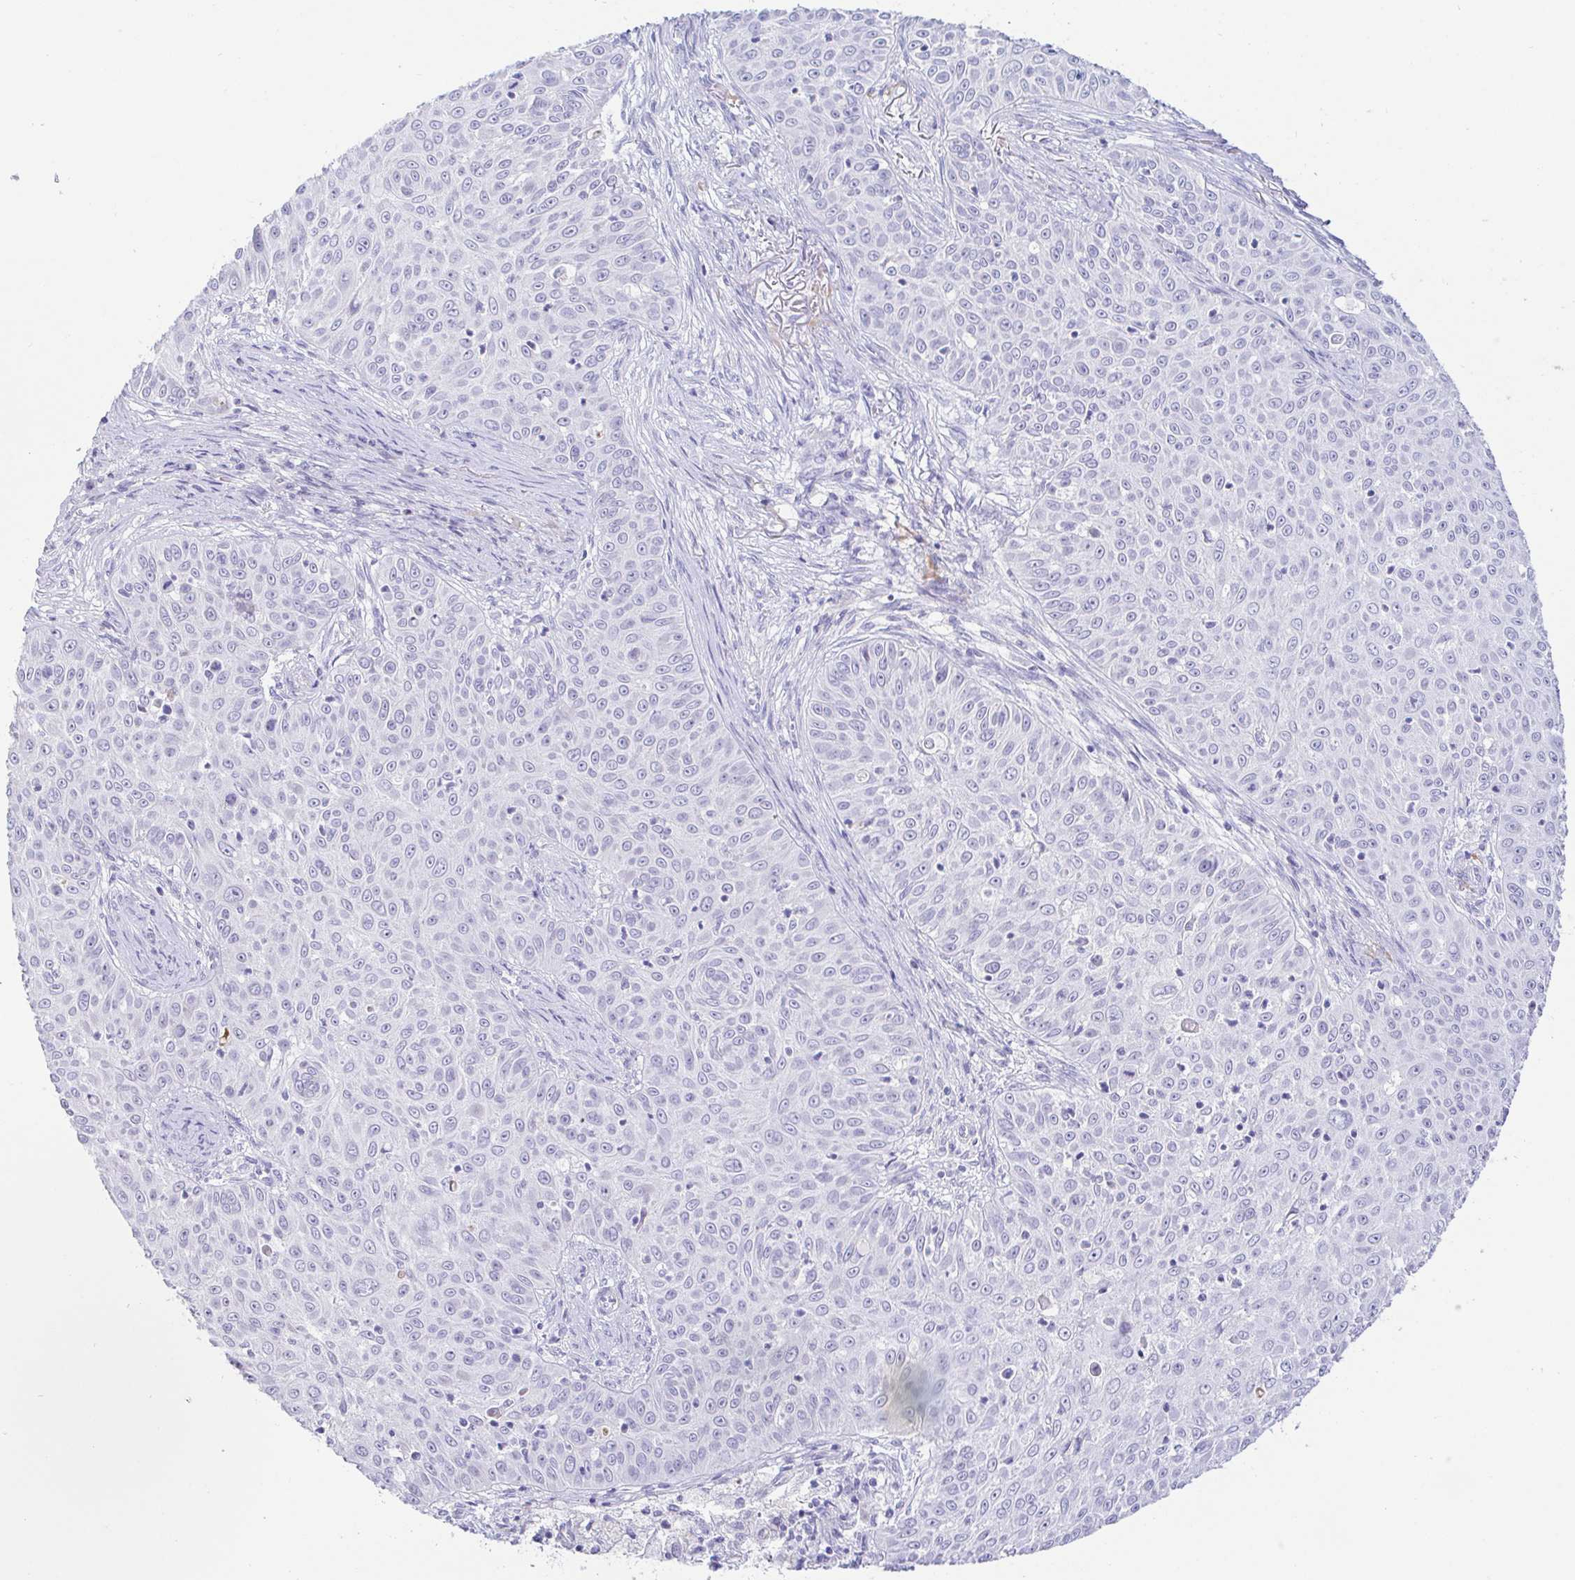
{"staining": {"intensity": "negative", "quantity": "none", "location": "none"}, "tissue": "skin cancer", "cell_type": "Tumor cells", "image_type": "cancer", "snomed": [{"axis": "morphology", "description": "Squamous cell carcinoma, NOS"}, {"axis": "topography", "description": "Skin"}], "caption": "Squamous cell carcinoma (skin) stained for a protein using immunohistochemistry (IHC) reveals no staining tumor cells.", "gene": "PINLYP", "patient": {"sex": "male", "age": 82}}